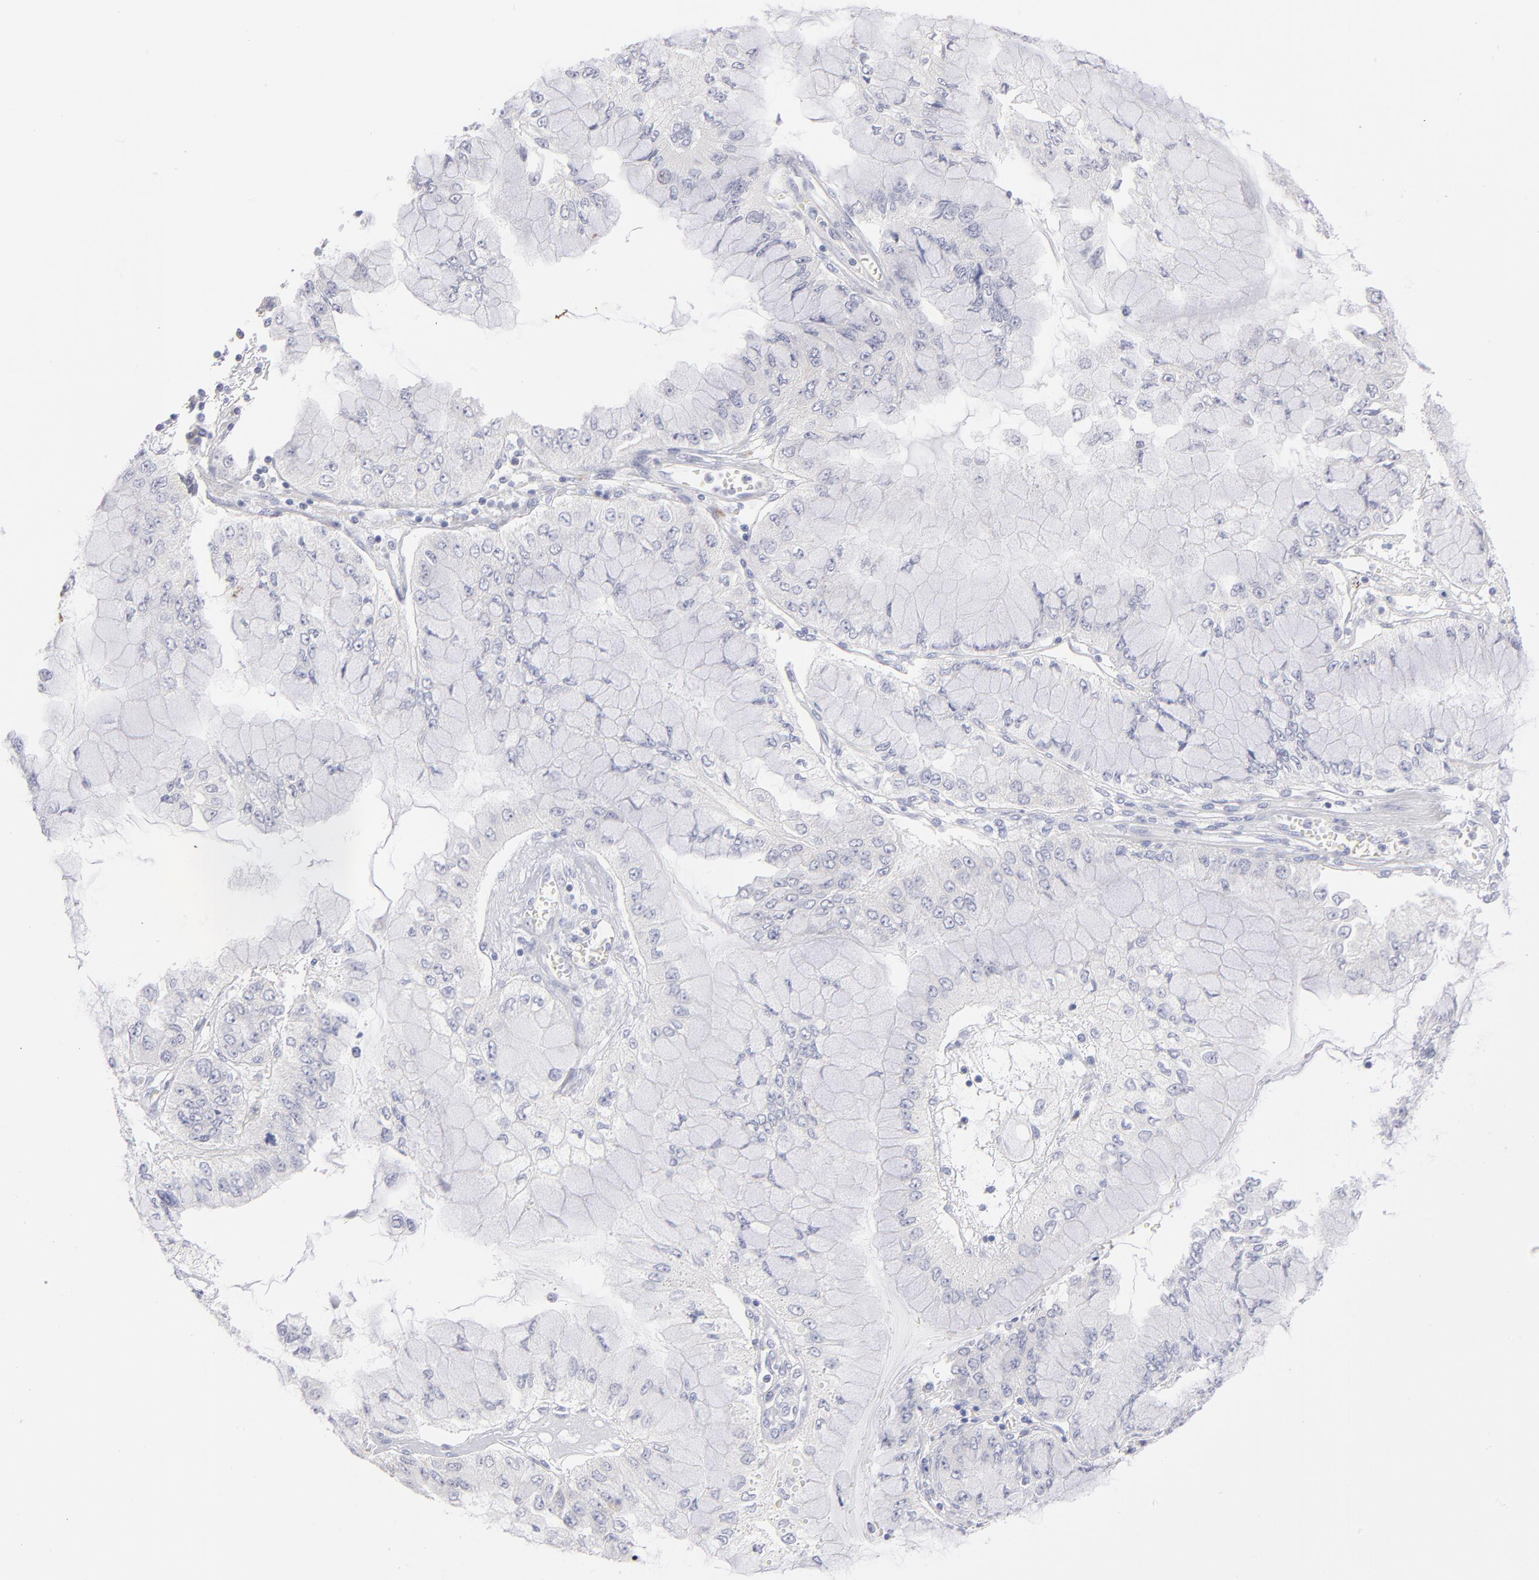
{"staining": {"intensity": "weak", "quantity": "25%-75%", "location": "cytoplasmic/membranous"}, "tissue": "liver cancer", "cell_type": "Tumor cells", "image_type": "cancer", "snomed": [{"axis": "morphology", "description": "Cholangiocarcinoma"}, {"axis": "topography", "description": "Liver"}], "caption": "Immunohistochemistry (IHC) of liver cancer exhibits low levels of weak cytoplasmic/membranous positivity in approximately 25%-75% of tumor cells.", "gene": "MTHFD2", "patient": {"sex": "female", "age": 79}}